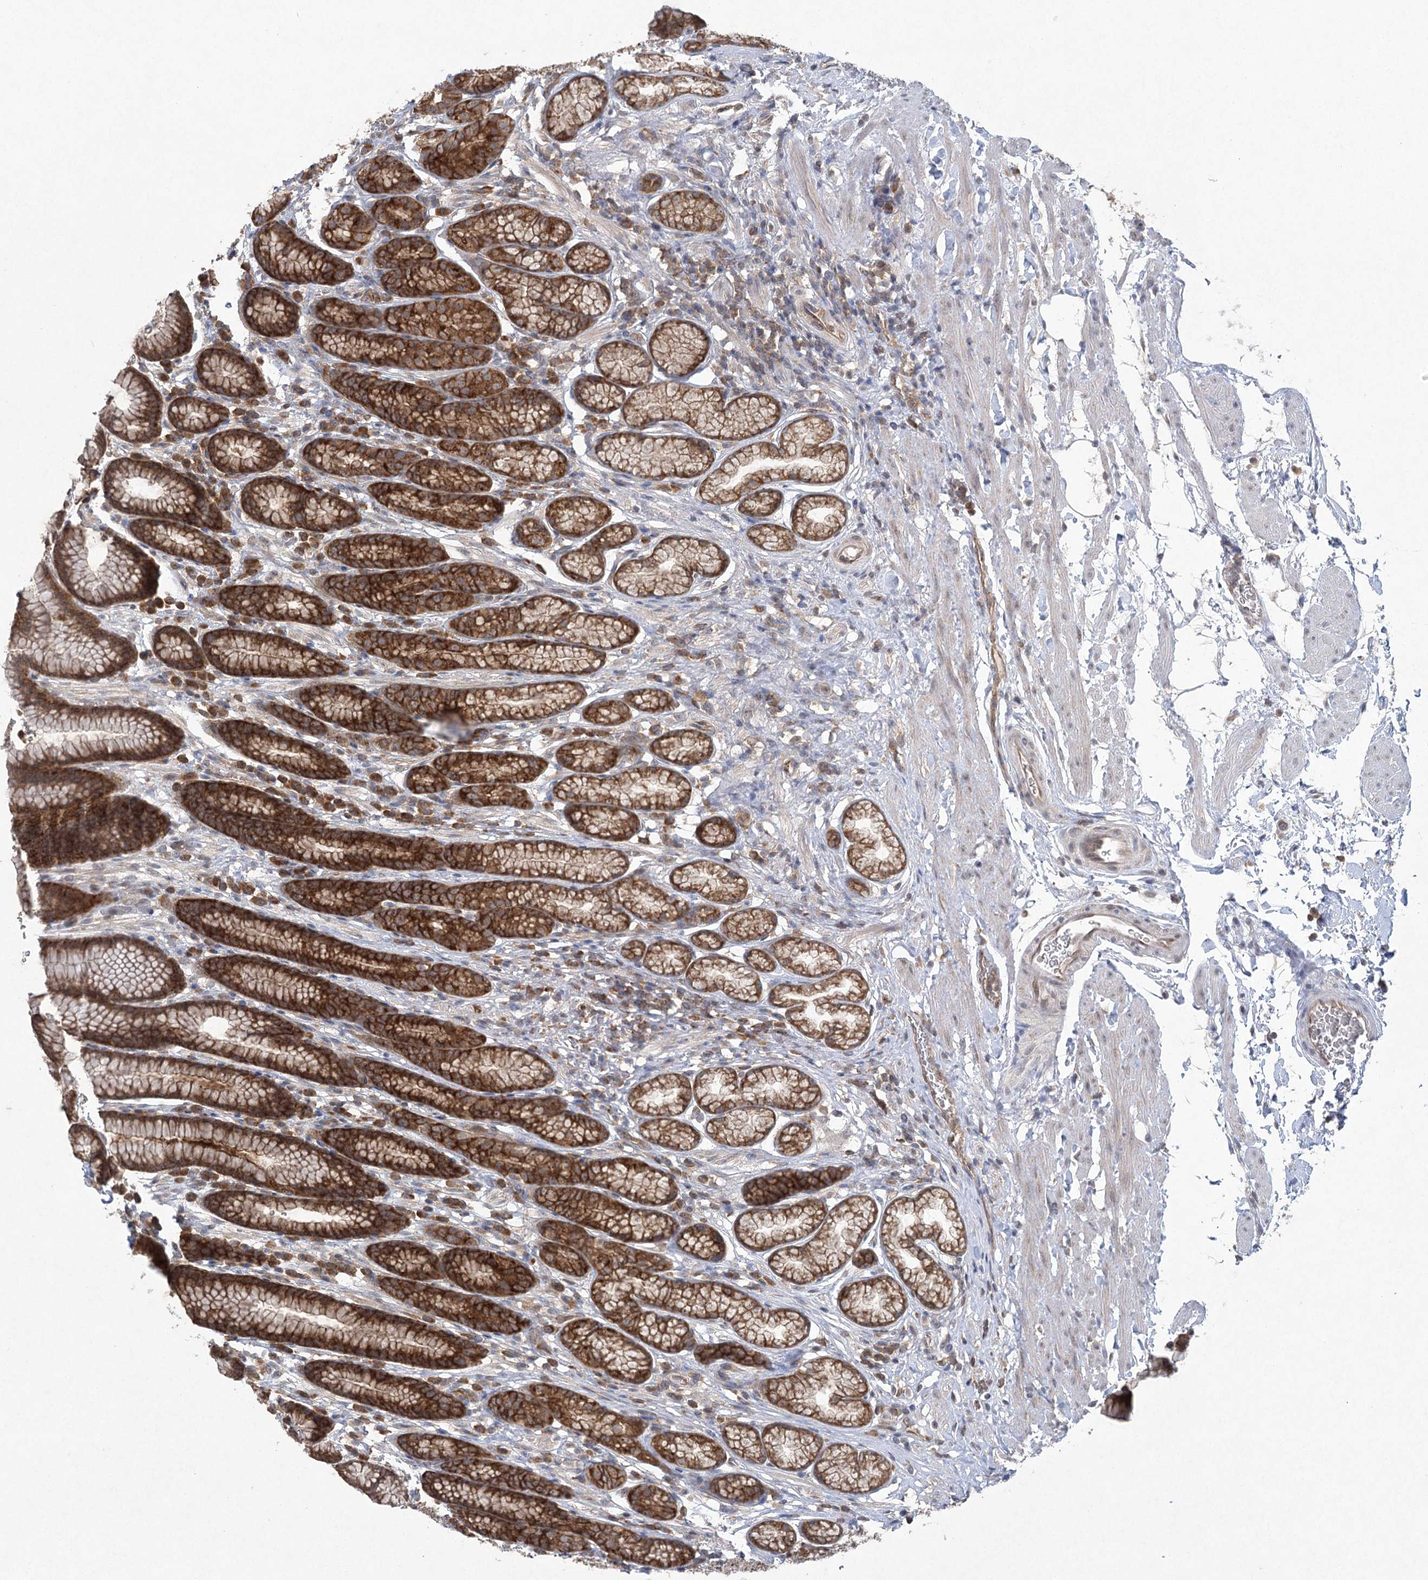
{"staining": {"intensity": "strong", "quantity": ">75%", "location": "cytoplasmic/membranous"}, "tissue": "stomach", "cell_type": "Glandular cells", "image_type": "normal", "snomed": [{"axis": "morphology", "description": "Normal tissue, NOS"}, {"axis": "topography", "description": "Stomach"}], "caption": "Immunohistochemical staining of benign human stomach shows high levels of strong cytoplasmic/membranous expression in approximately >75% of glandular cells.", "gene": "EIF3A", "patient": {"sex": "male", "age": 42}}